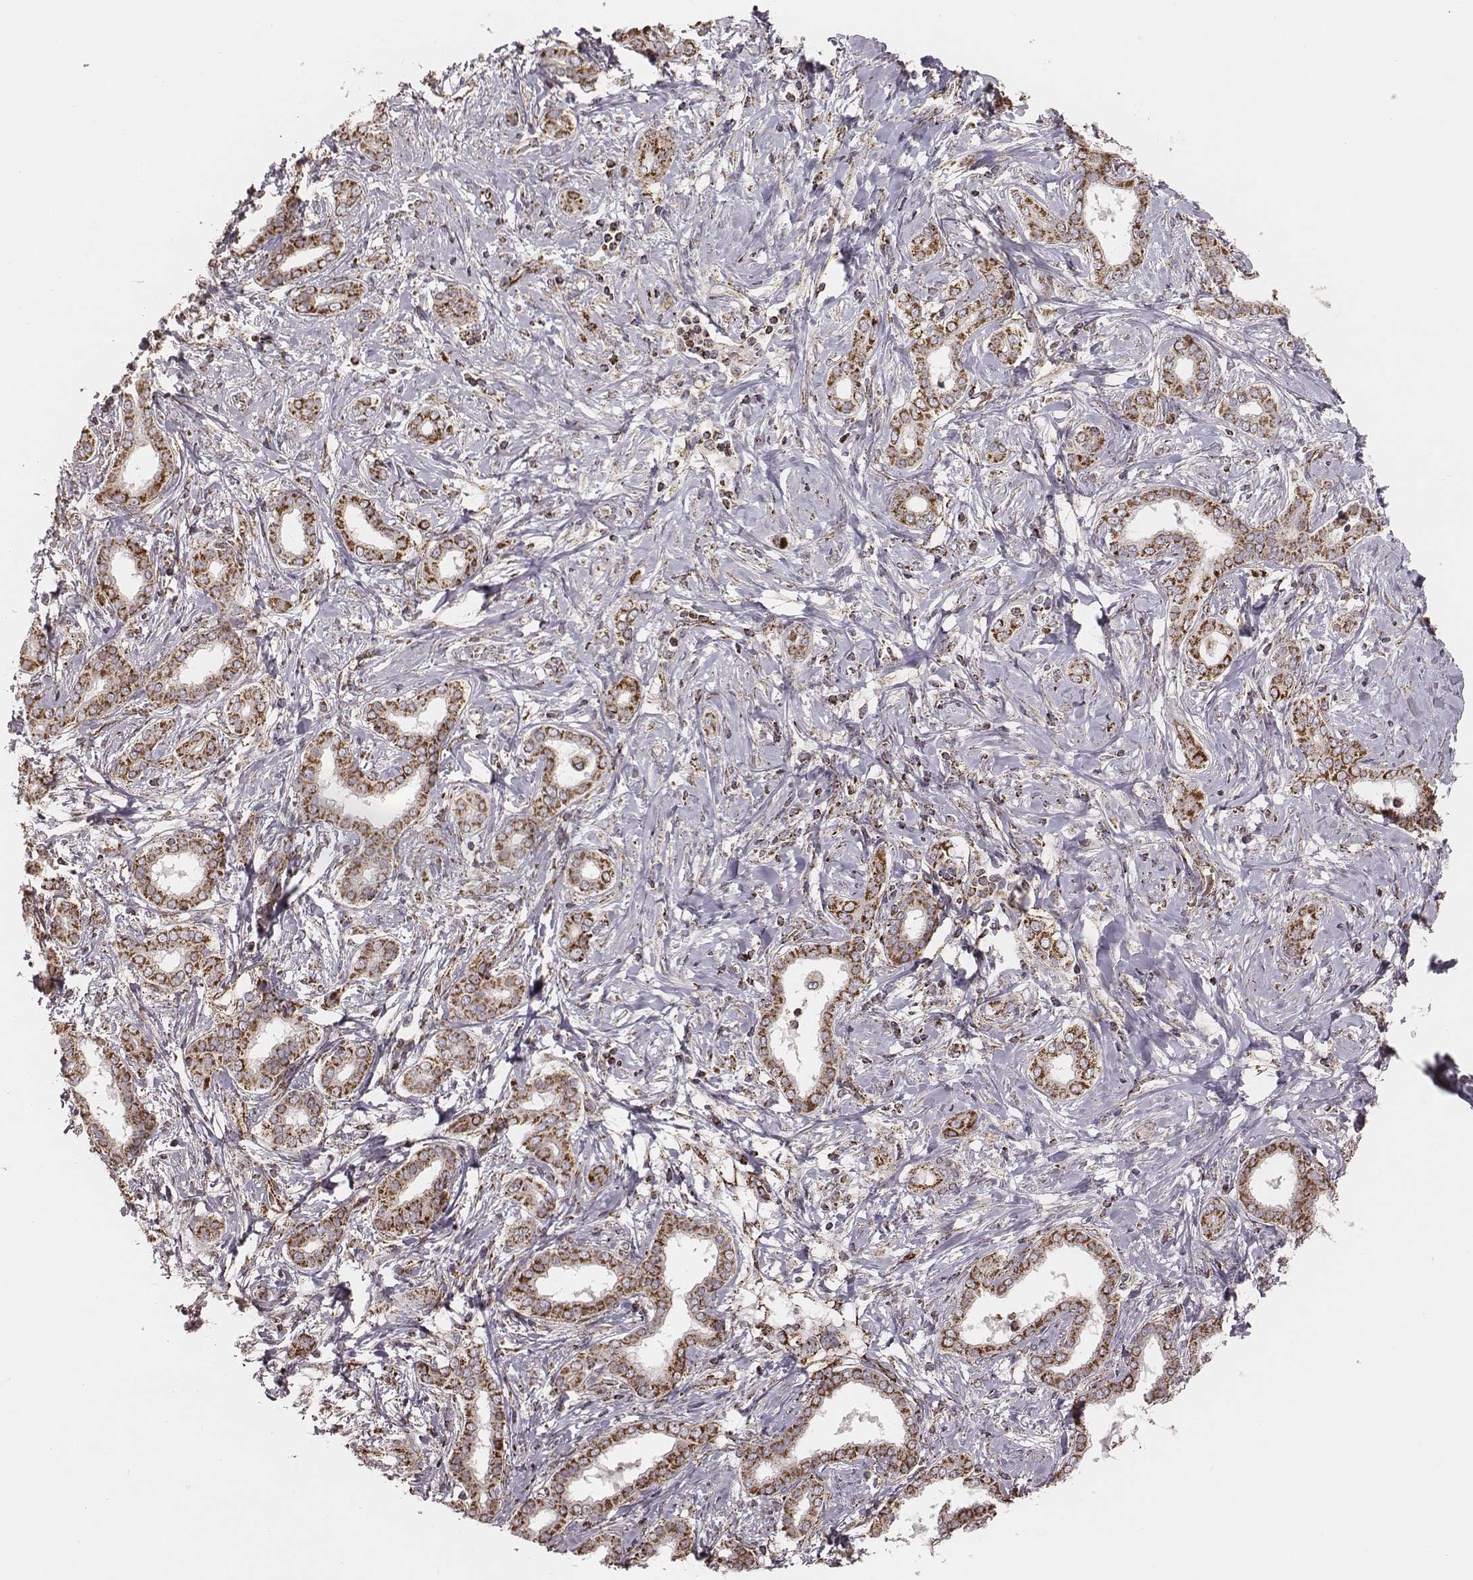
{"staining": {"intensity": "strong", "quantity": ">75%", "location": "cytoplasmic/membranous"}, "tissue": "liver cancer", "cell_type": "Tumor cells", "image_type": "cancer", "snomed": [{"axis": "morphology", "description": "Cholangiocarcinoma"}, {"axis": "topography", "description": "Liver"}], "caption": "Strong cytoplasmic/membranous expression for a protein is identified in about >75% of tumor cells of liver cancer (cholangiocarcinoma) using immunohistochemistry (IHC).", "gene": "TUFM", "patient": {"sex": "female", "age": 47}}